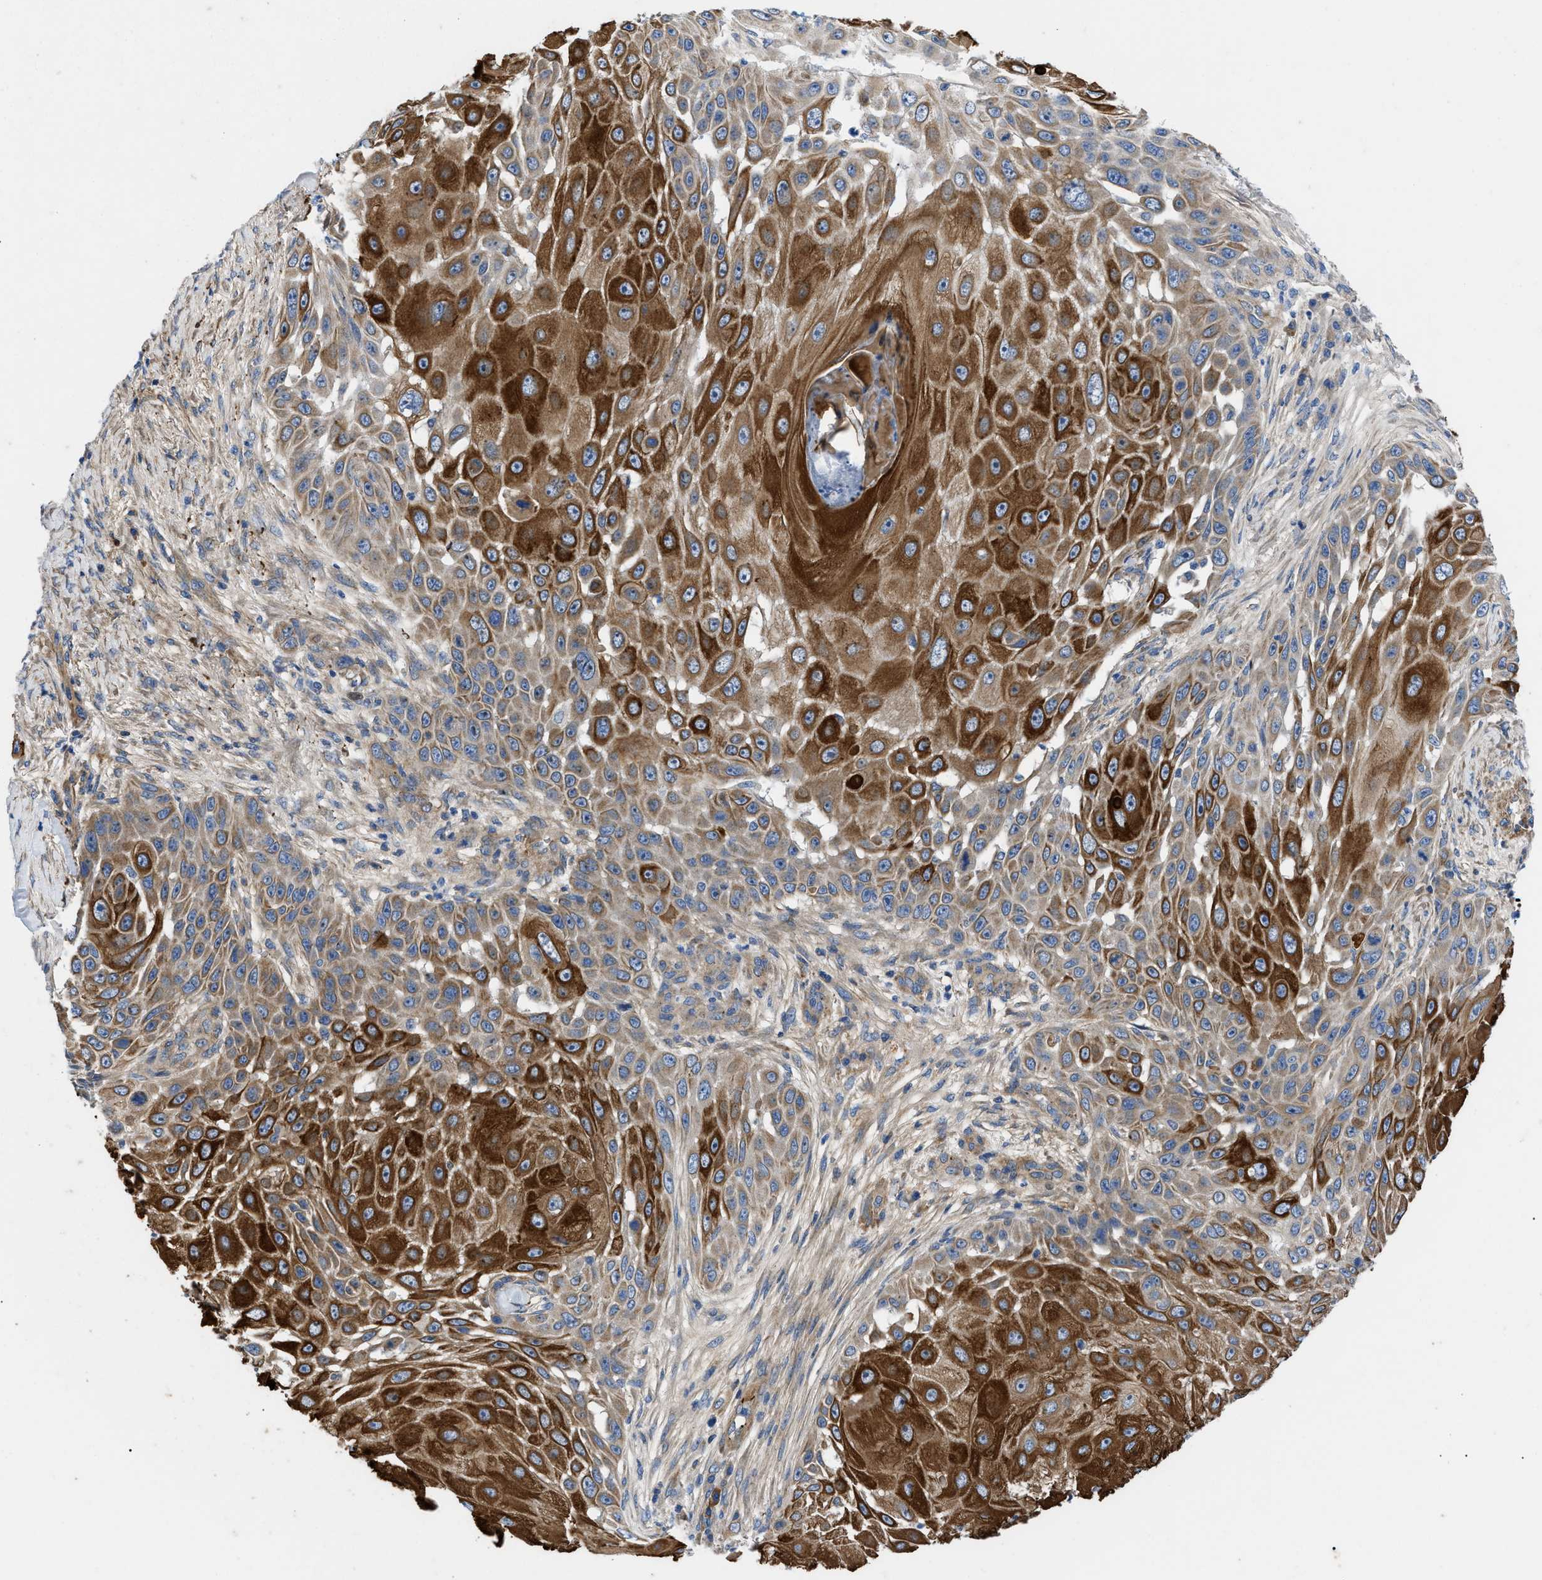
{"staining": {"intensity": "strong", "quantity": ">75%", "location": "cytoplasmic/membranous"}, "tissue": "skin cancer", "cell_type": "Tumor cells", "image_type": "cancer", "snomed": [{"axis": "morphology", "description": "Squamous cell carcinoma, NOS"}, {"axis": "topography", "description": "Skin"}], "caption": "Strong cytoplasmic/membranous staining is seen in approximately >75% of tumor cells in squamous cell carcinoma (skin).", "gene": "HSPB8", "patient": {"sex": "female", "age": 44}}